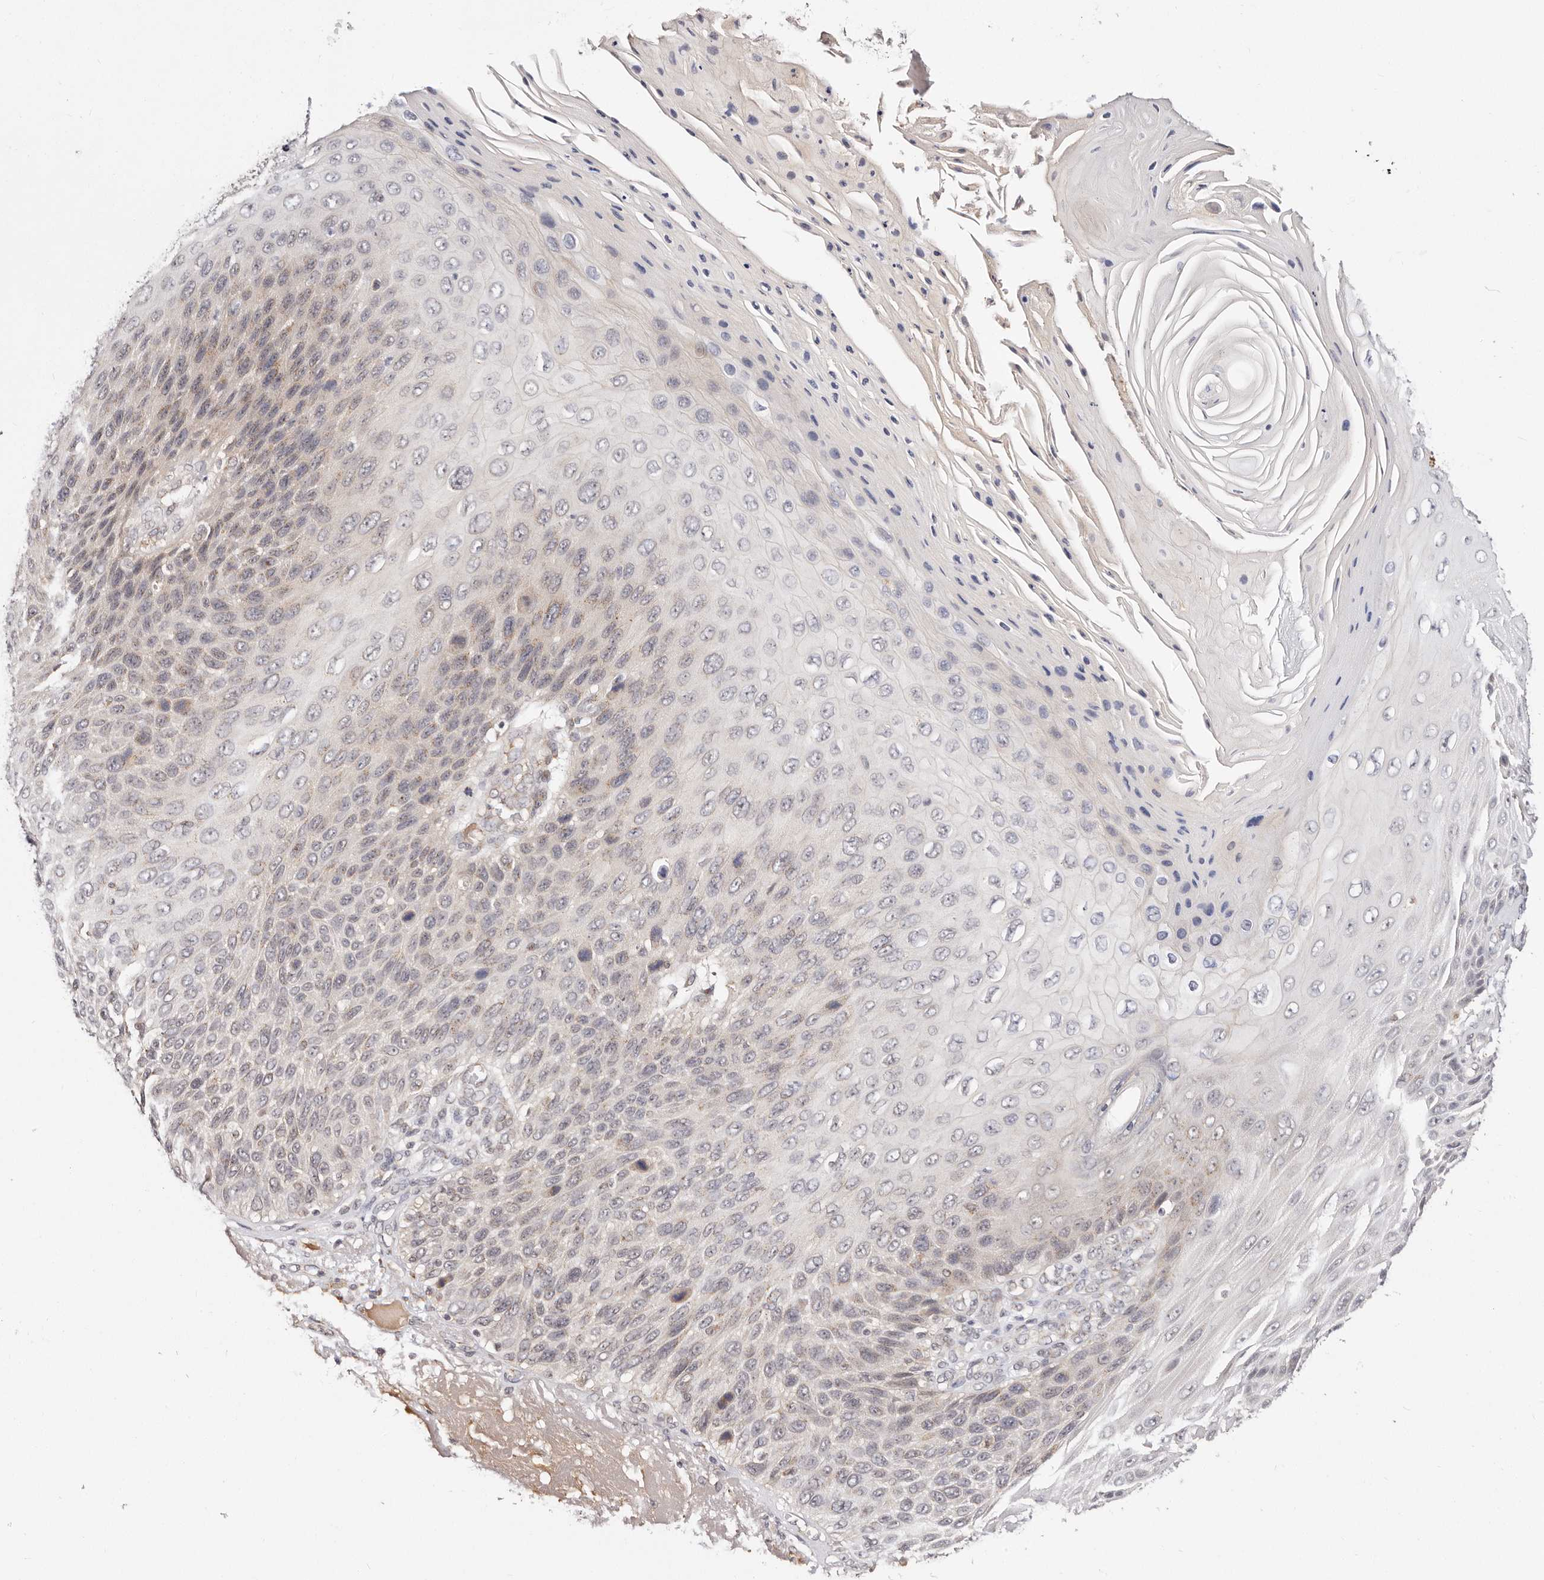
{"staining": {"intensity": "weak", "quantity": "<25%", "location": "cytoplasmic/membranous"}, "tissue": "skin cancer", "cell_type": "Tumor cells", "image_type": "cancer", "snomed": [{"axis": "morphology", "description": "Squamous cell carcinoma, NOS"}, {"axis": "topography", "description": "Skin"}], "caption": "Protein analysis of skin cancer (squamous cell carcinoma) demonstrates no significant positivity in tumor cells.", "gene": "VIPAS39", "patient": {"sex": "female", "age": 88}}